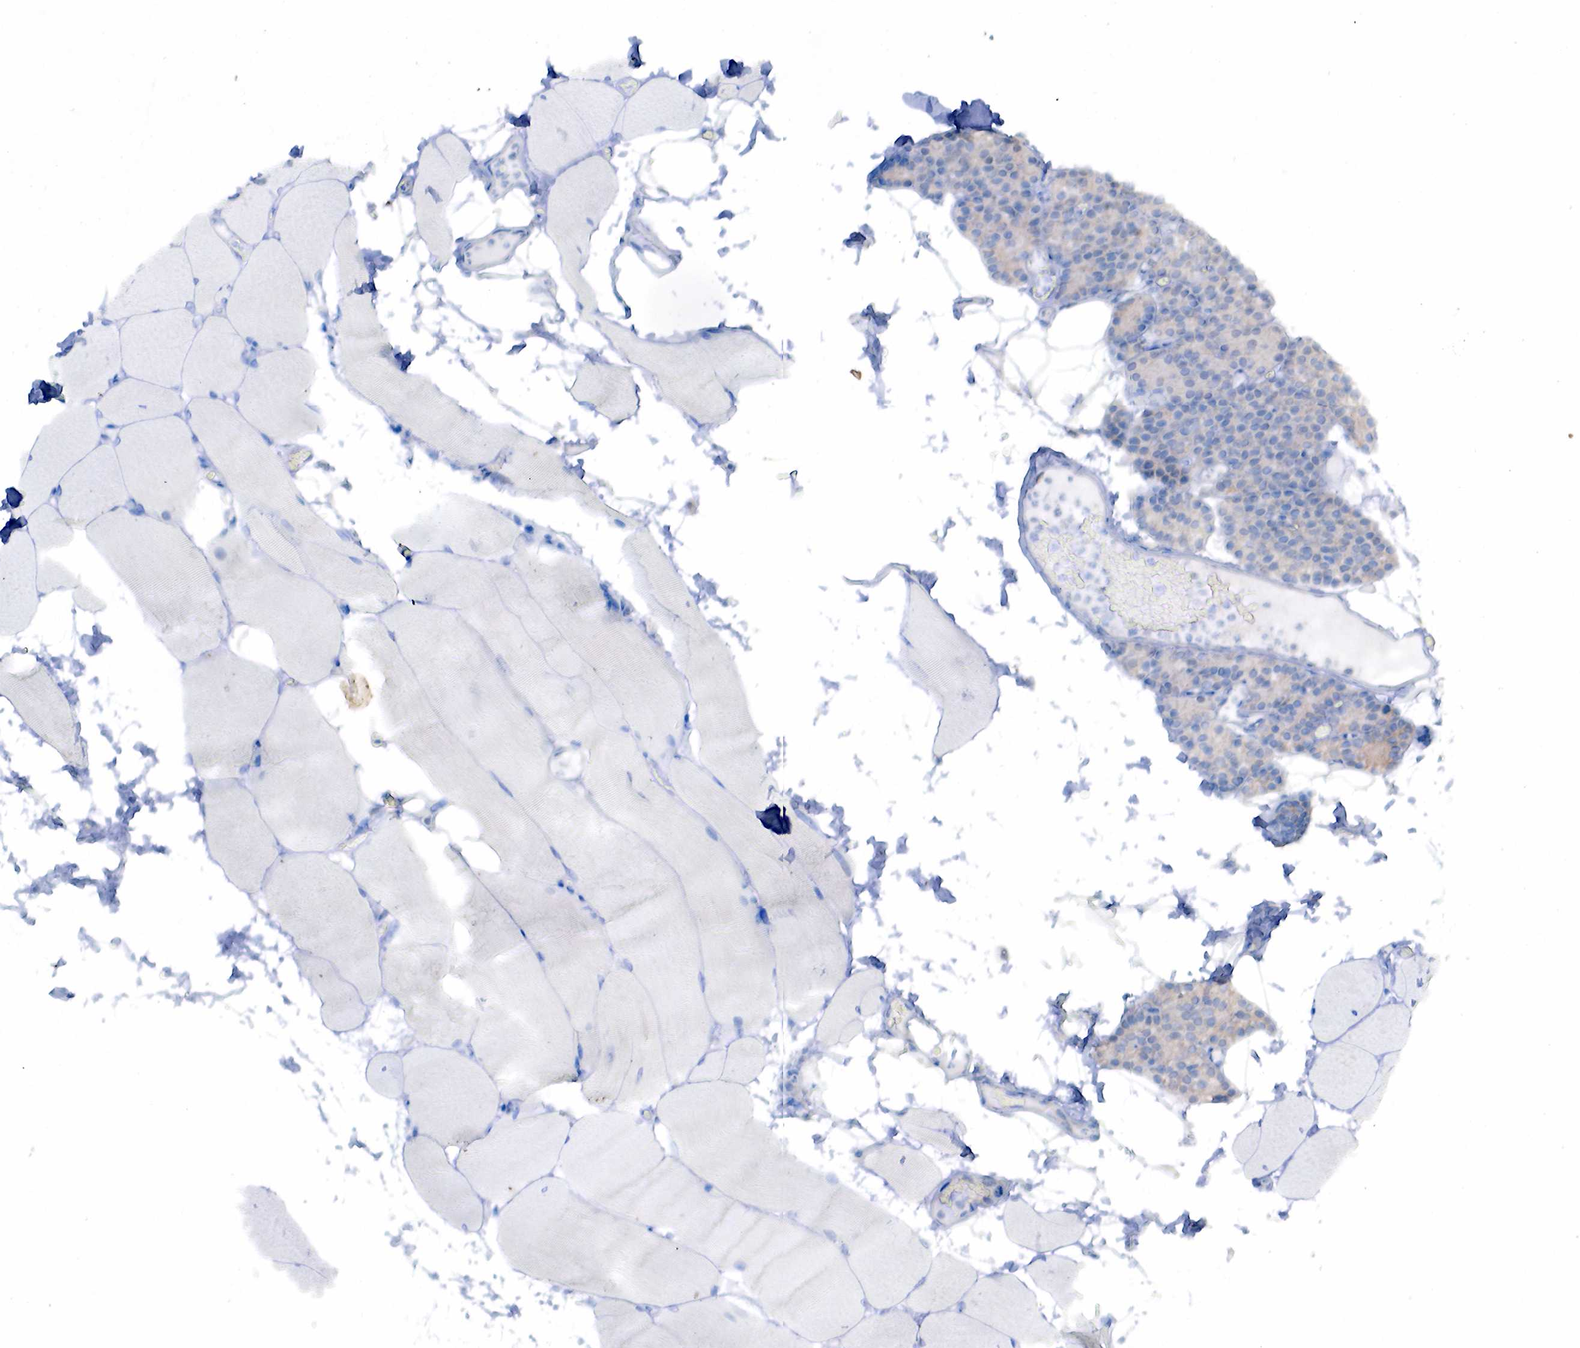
{"staining": {"intensity": "negative", "quantity": "none", "location": "none"}, "tissue": "skeletal muscle", "cell_type": "Myocytes", "image_type": "normal", "snomed": [{"axis": "morphology", "description": "Normal tissue, NOS"}, {"axis": "topography", "description": "Skeletal muscle"}, {"axis": "topography", "description": "Parathyroid gland"}], "caption": "High magnification brightfield microscopy of benign skeletal muscle stained with DAB (brown) and counterstained with hematoxylin (blue): myocytes show no significant expression. (Brightfield microscopy of DAB (3,3'-diaminobenzidine) immunohistochemistry (IHC) at high magnification).", "gene": "PGR", "patient": {"sex": "female", "age": 37}}